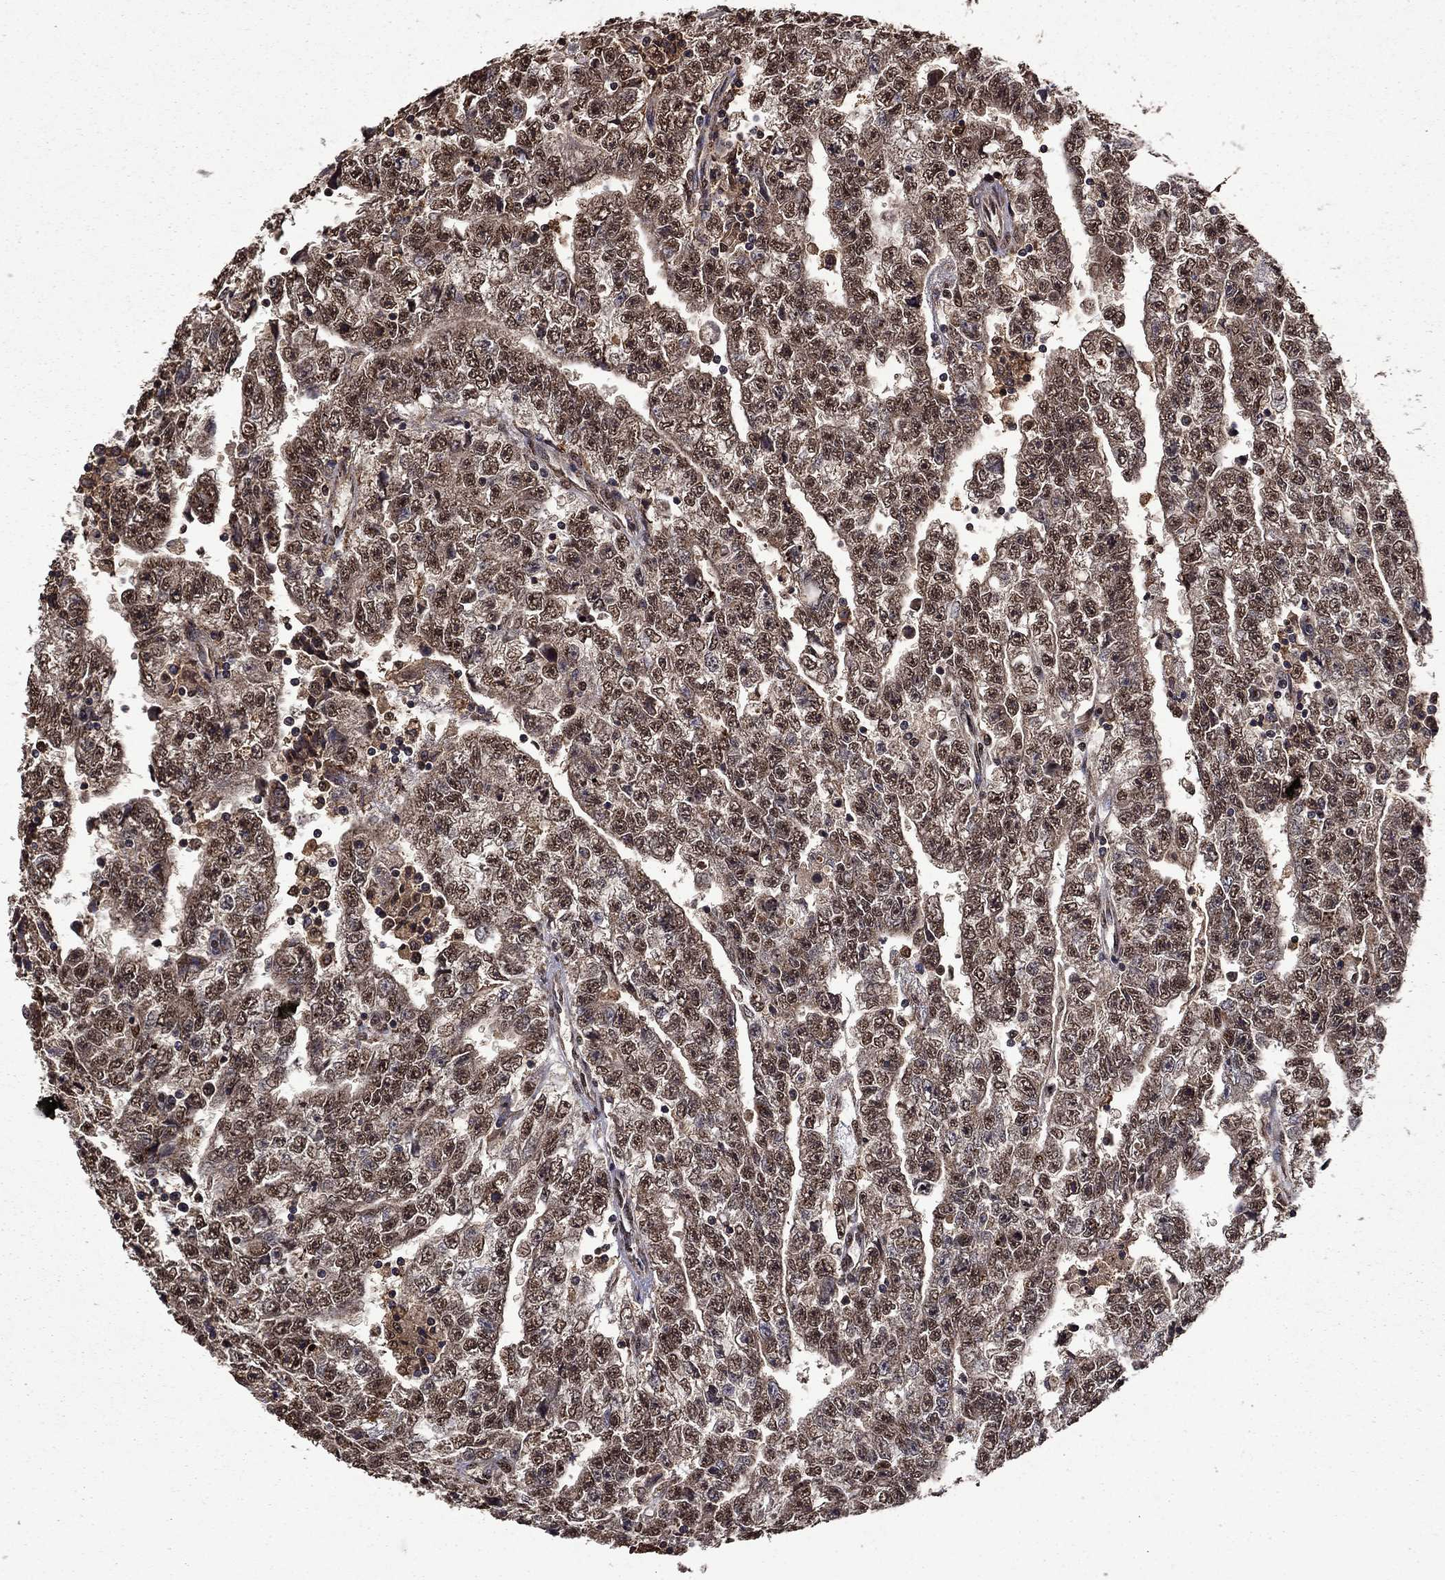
{"staining": {"intensity": "moderate", "quantity": ">75%", "location": "cytoplasmic/membranous,nuclear"}, "tissue": "testis cancer", "cell_type": "Tumor cells", "image_type": "cancer", "snomed": [{"axis": "morphology", "description": "Carcinoma, Embryonal, NOS"}, {"axis": "topography", "description": "Testis"}], "caption": "An immunohistochemistry (IHC) photomicrograph of neoplastic tissue is shown. Protein staining in brown shows moderate cytoplasmic/membranous and nuclear positivity in embryonal carcinoma (testis) within tumor cells. (DAB (3,3'-diaminobenzidine) IHC, brown staining for protein, blue staining for nuclei).", "gene": "ITM2B", "patient": {"sex": "male", "age": 25}}